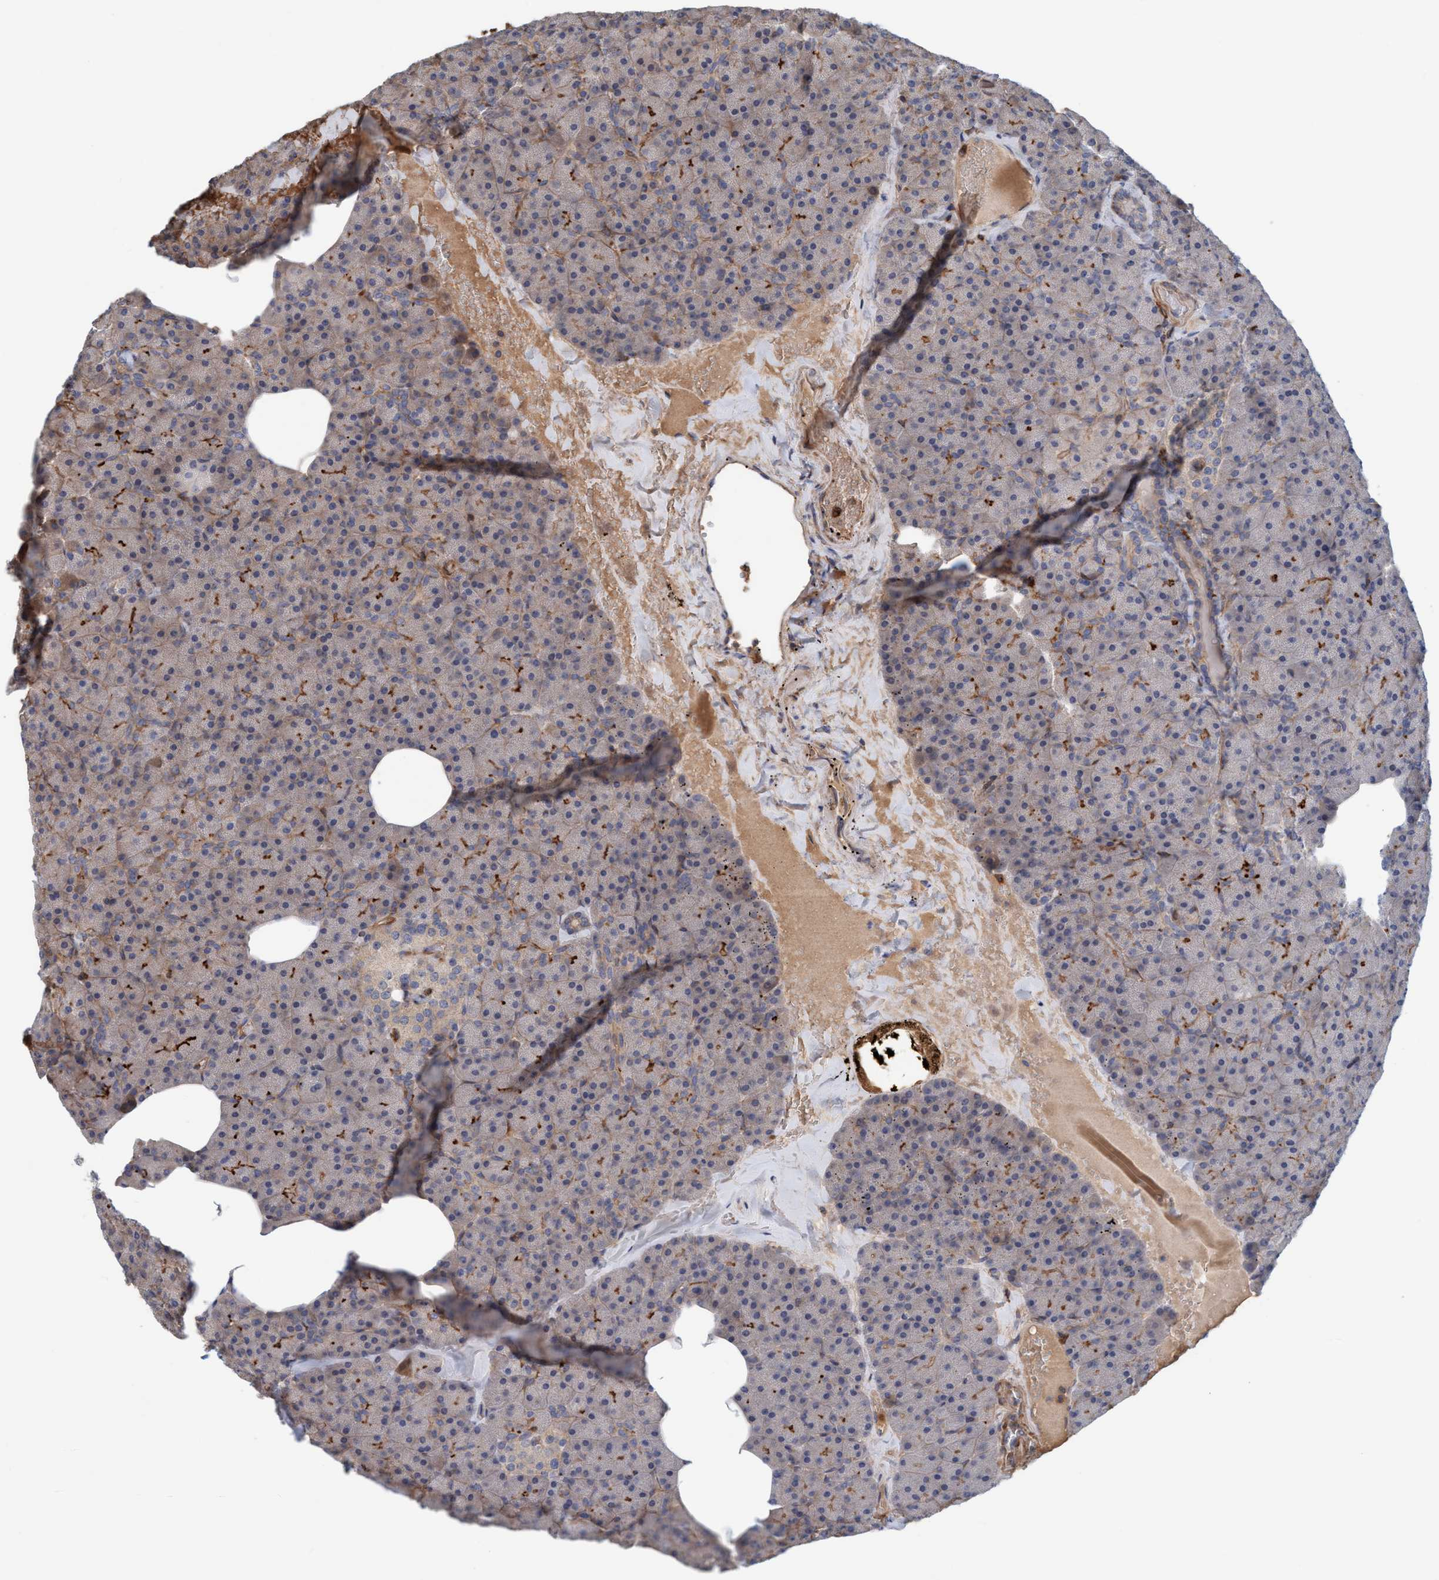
{"staining": {"intensity": "strong", "quantity": "<25%", "location": "cytoplasmic/membranous"}, "tissue": "pancreas", "cell_type": "Exocrine glandular cells", "image_type": "normal", "snomed": [{"axis": "morphology", "description": "Normal tissue, NOS"}, {"axis": "morphology", "description": "Carcinoid, malignant, NOS"}, {"axis": "topography", "description": "Pancreas"}], "caption": "This is an image of IHC staining of benign pancreas, which shows strong positivity in the cytoplasmic/membranous of exocrine glandular cells.", "gene": "SPECC1", "patient": {"sex": "female", "age": 35}}